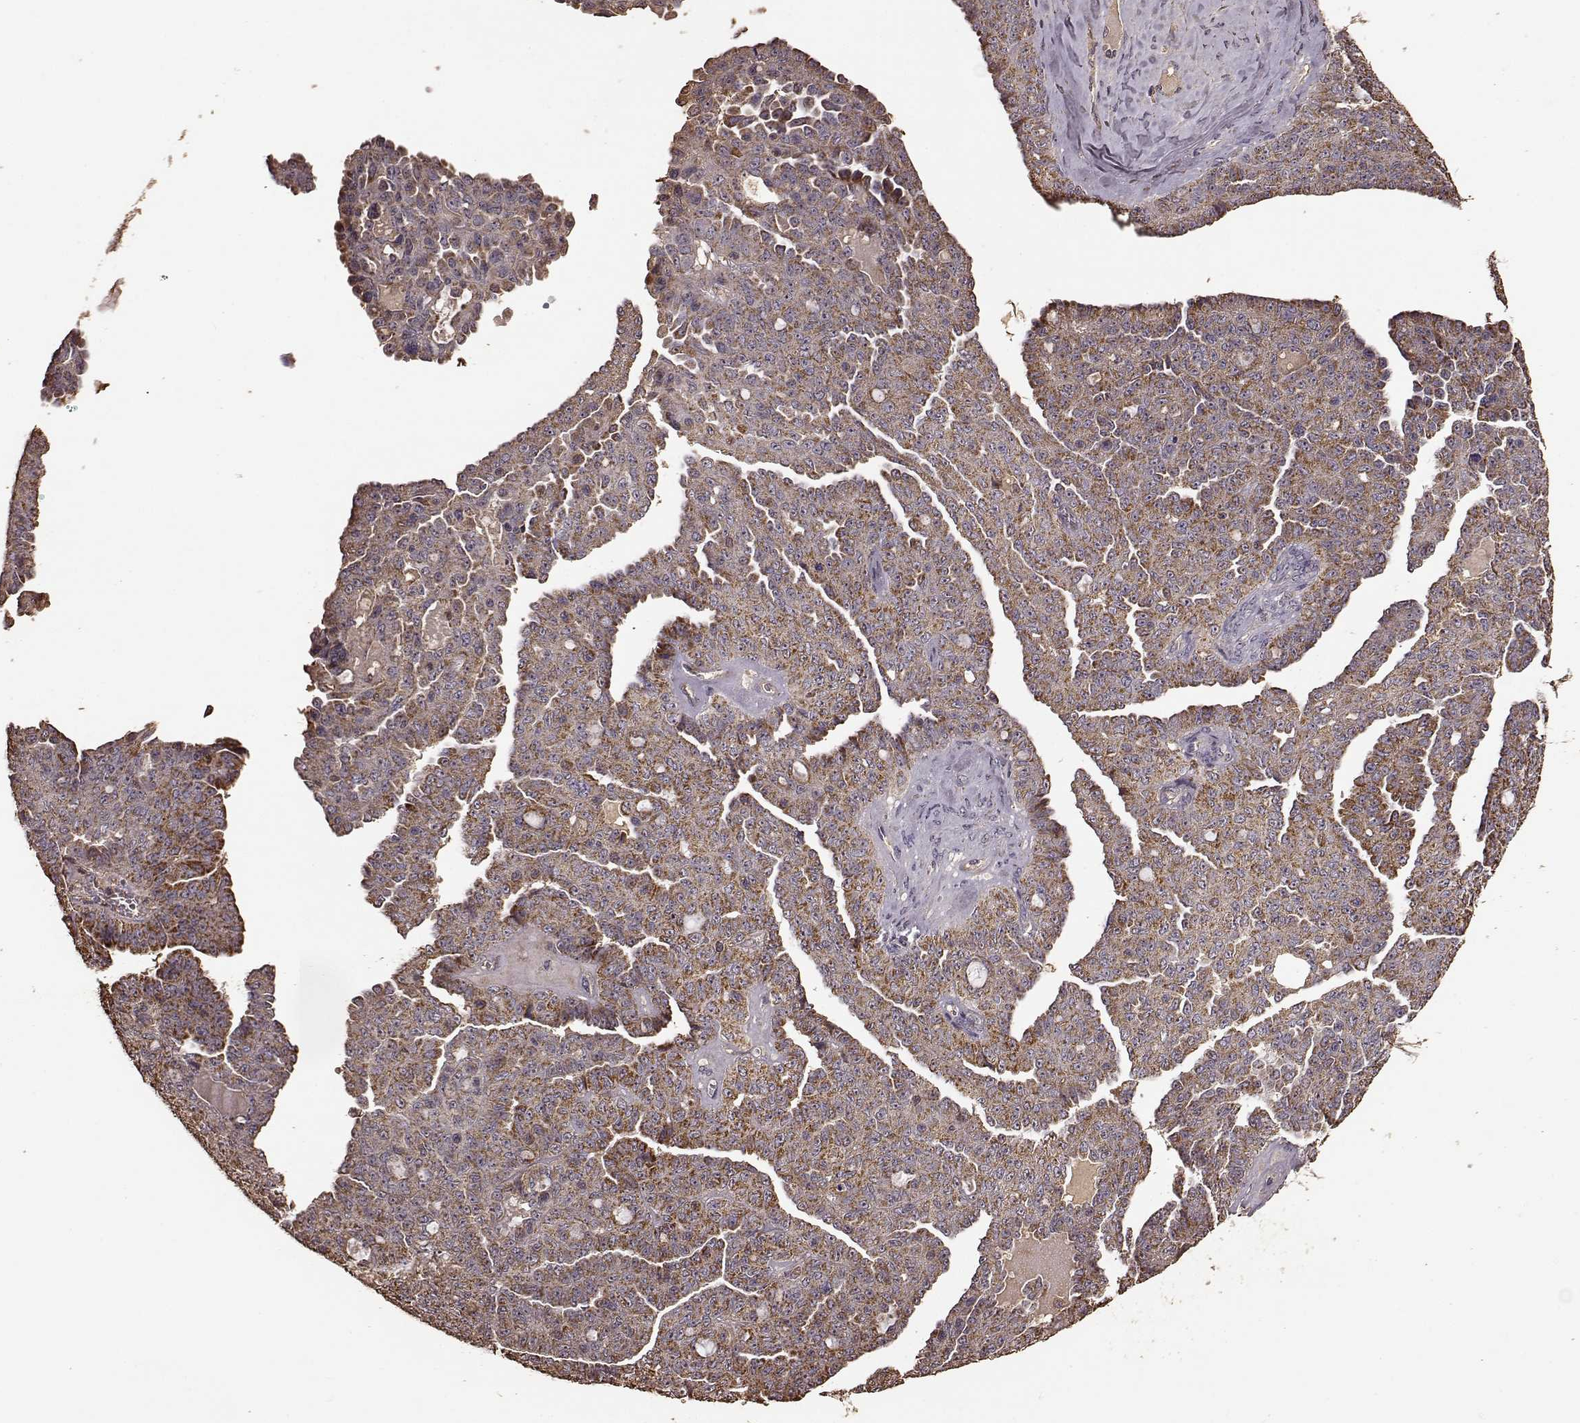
{"staining": {"intensity": "strong", "quantity": "25%-75%", "location": "cytoplasmic/membranous"}, "tissue": "ovarian cancer", "cell_type": "Tumor cells", "image_type": "cancer", "snomed": [{"axis": "morphology", "description": "Cystadenocarcinoma, serous, NOS"}, {"axis": "topography", "description": "Ovary"}], "caption": "Immunohistochemistry (IHC) (DAB (3,3'-diaminobenzidine)) staining of human serous cystadenocarcinoma (ovarian) displays strong cytoplasmic/membranous protein expression in about 25%-75% of tumor cells. (brown staining indicates protein expression, while blue staining denotes nuclei).", "gene": "PTGES2", "patient": {"sex": "female", "age": 71}}